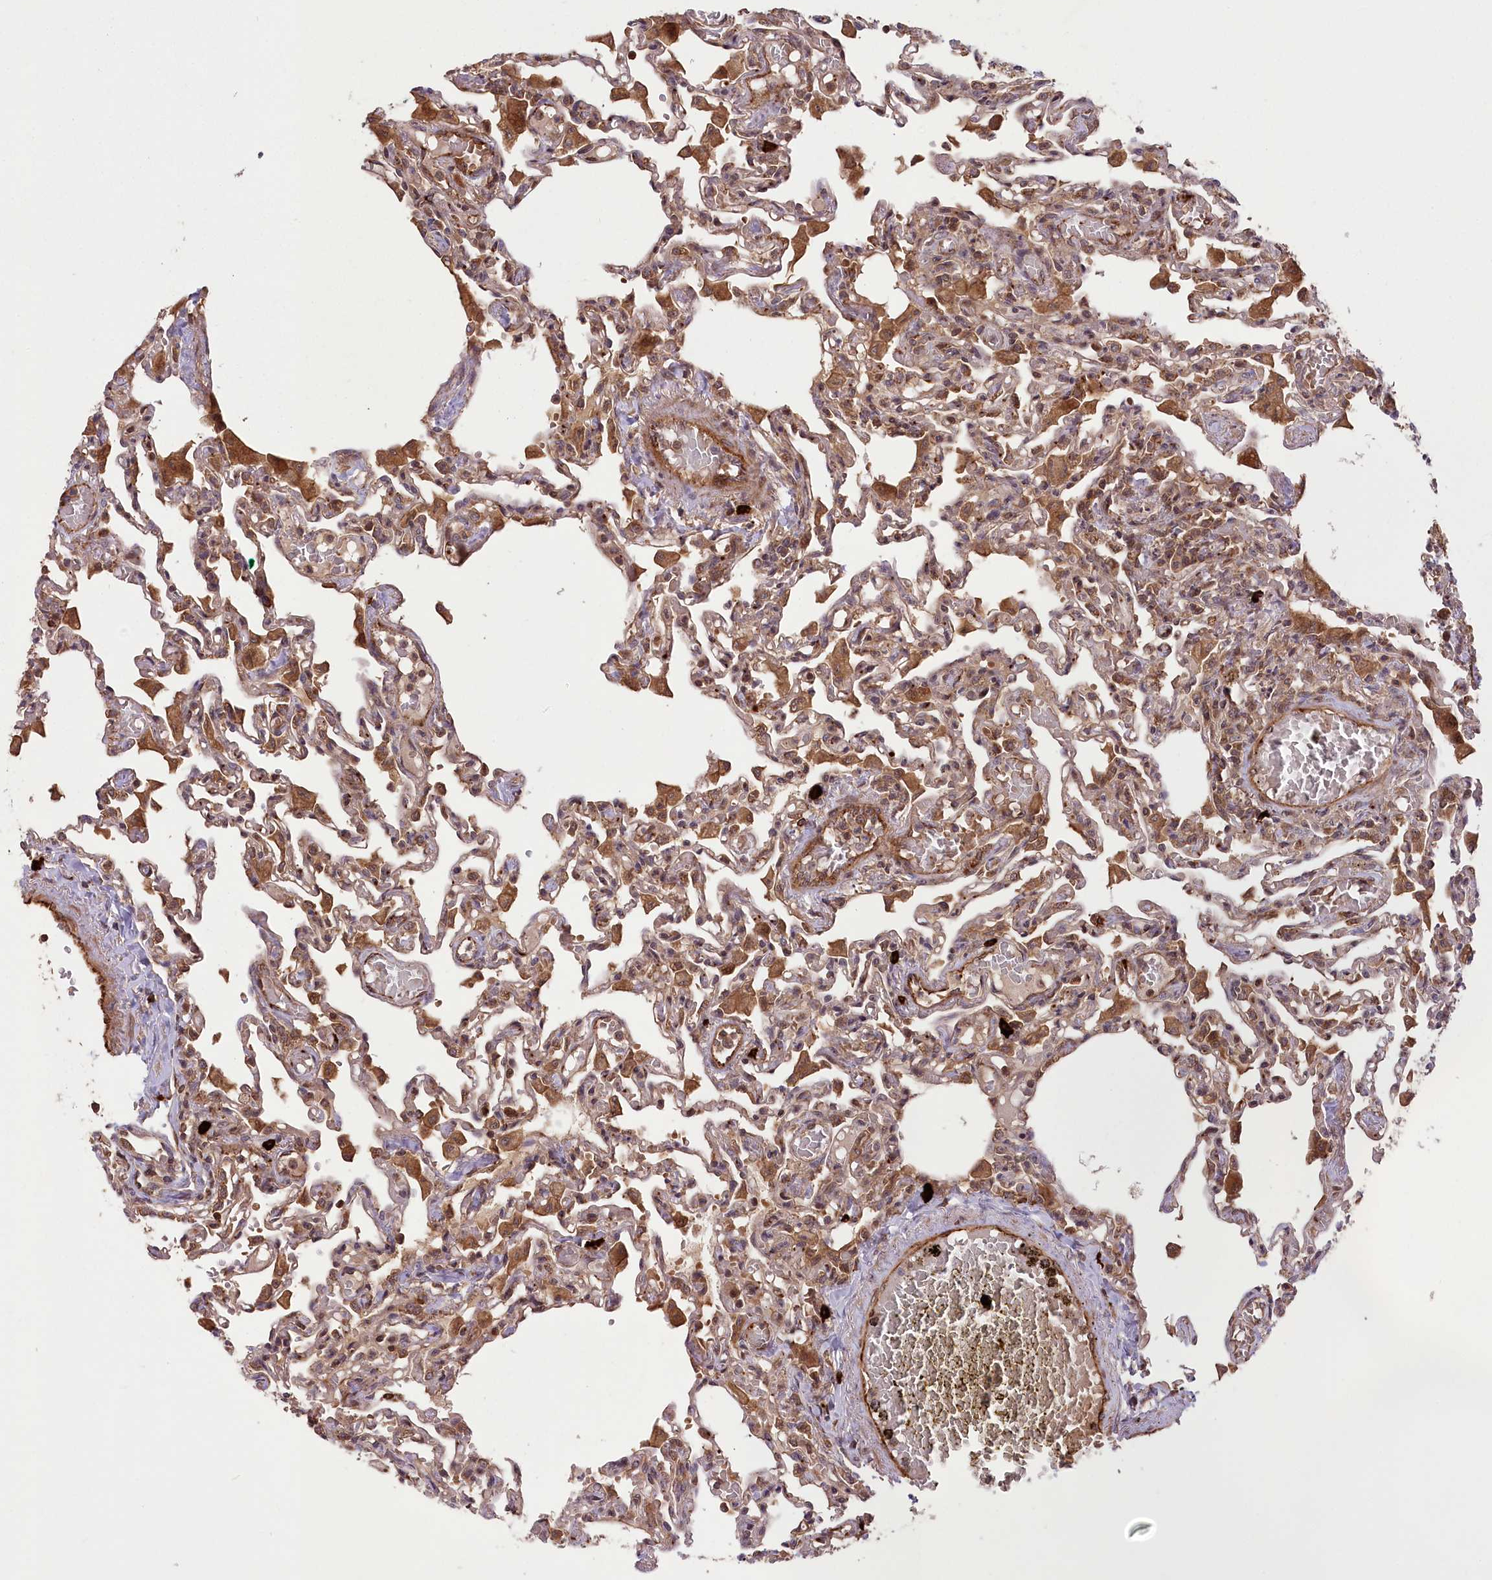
{"staining": {"intensity": "moderate", "quantity": ">75%", "location": "cytoplasmic/membranous"}, "tissue": "lung", "cell_type": "Alveolar cells", "image_type": "normal", "snomed": [{"axis": "morphology", "description": "Normal tissue, NOS"}, {"axis": "topography", "description": "Bronchus"}, {"axis": "topography", "description": "Lung"}], "caption": "A photomicrograph of lung stained for a protein exhibits moderate cytoplasmic/membranous brown staining in alveolar cells. (Brightfield microscopy of DAB IHC at high magnification).", "gene": "CARD19", "patient": {"sex": "female", "age": 49}}